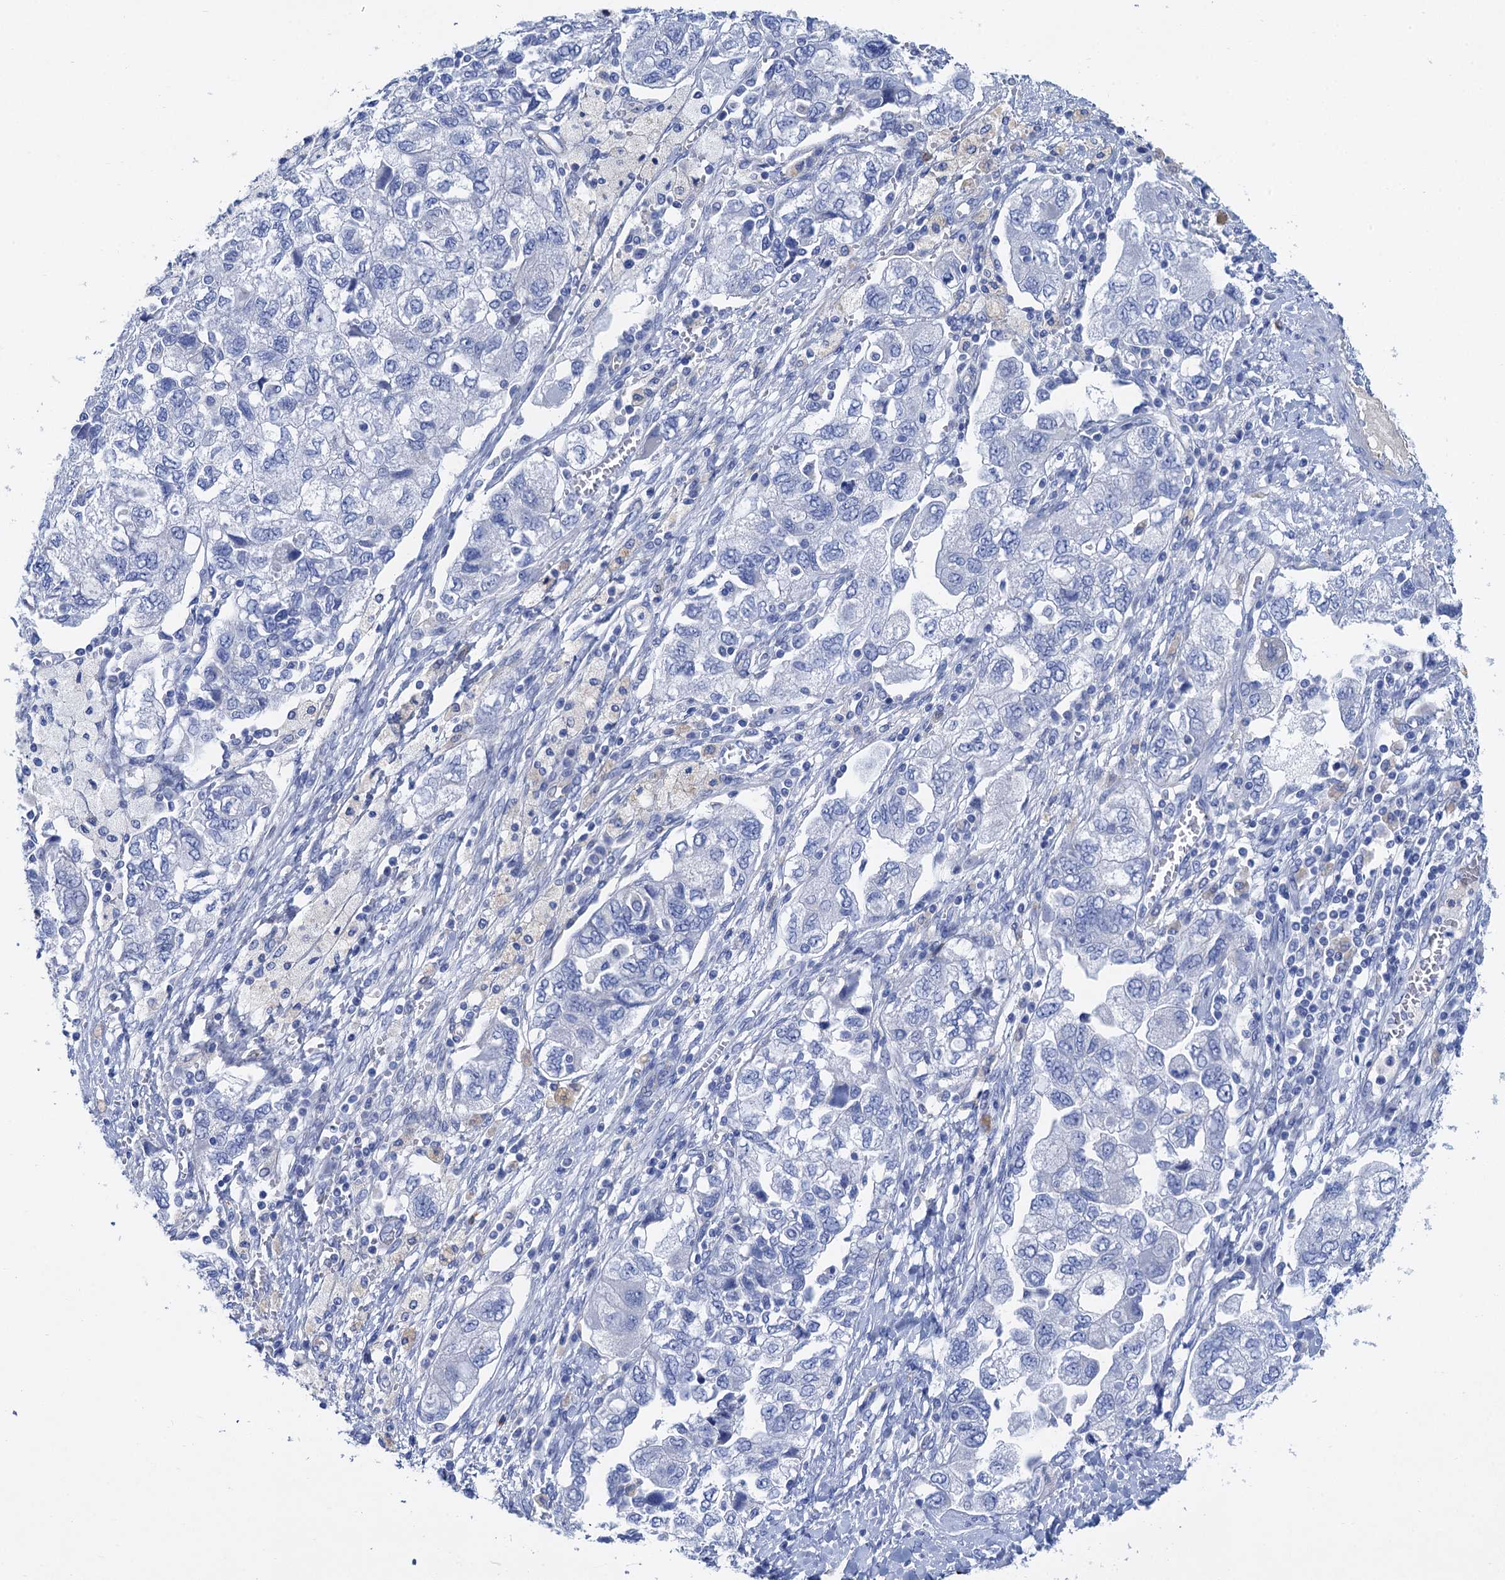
{"staining": {"intensity": "negative", "quantity": "none", "location": "none"}, "tissue": "ovarian cancer", "cell_type": "Tumor cells", "image_type": "cancer", "snomed": [{"axis": "morphology", "description": "Carcinoma, NOS"}, {"axis": "morphology", "description": "Cystadenocarcinoma, serous, NOS"}, {"axis": "topography", "description": "Ovary"}], "caption": "The photomicrograph displays no significant expression in tumor cells of ovarian serous cystadenocarcinoma.", "gene": "NLRP10", "patient": {"sex": "female", "age": 69}}